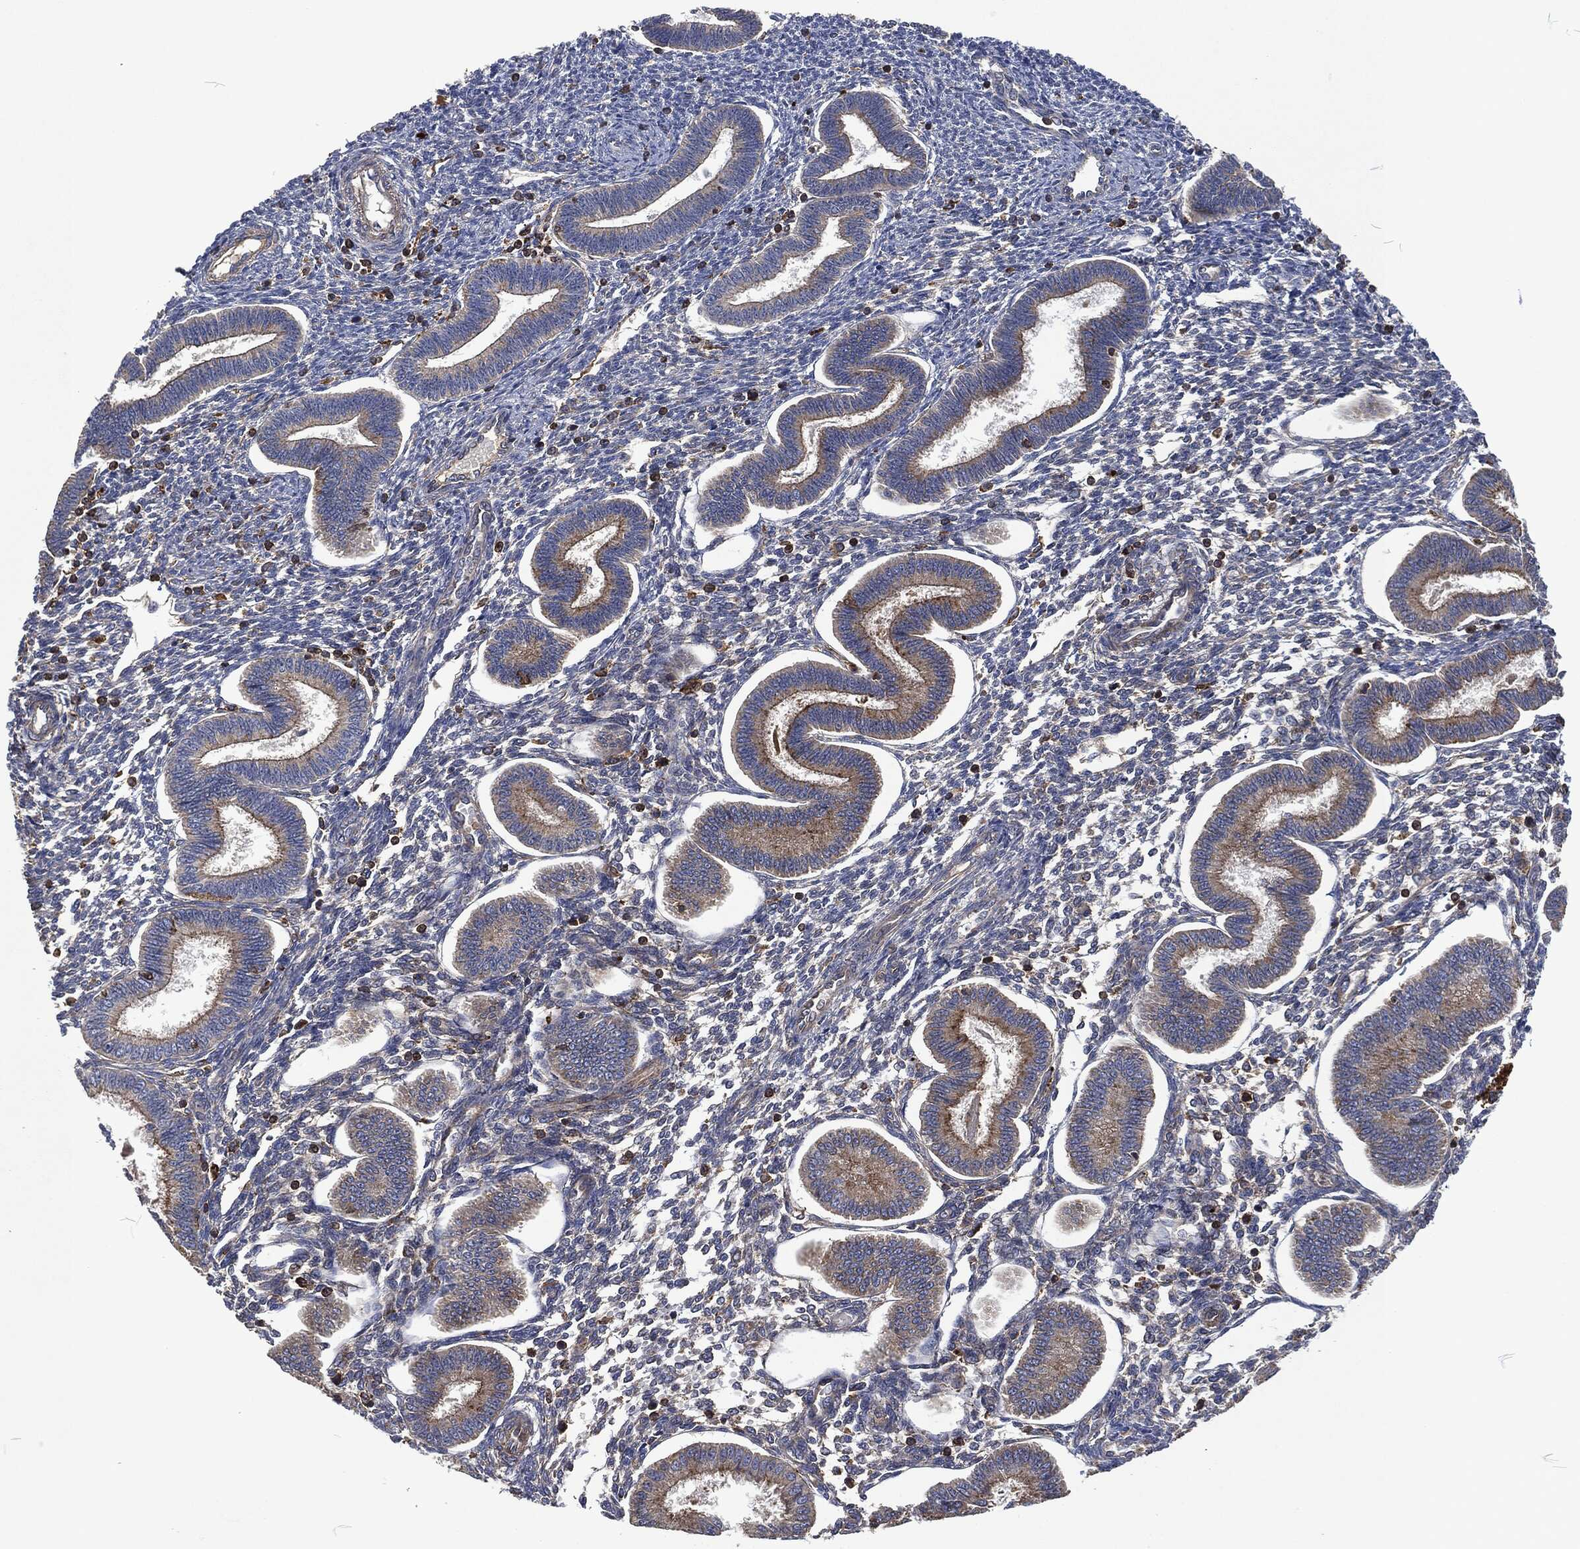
{"staining": {"intensity": "negative", "quantity": "none", "location": "none"}, "tissue": "endometrium", "cell_type": "Cells in endometrial stroma", "image_type": "normal", "snomed": [{"axis": "morphology", "description": "Normal tissue, NOS"}, {"axis": "topography", "description": "Endometrium"}], "caption": "DAB (3,3'-diaminobenzidine) immunohistochemical staining of unremarkable endometrium demonstrates no significant staining in cells in endometrial stroma. (Brightfield microscopy of DAB immunohistochemistry at high magnification).", "gene": "LGALS9", "patient": {"sex": "female", "age": 43}}